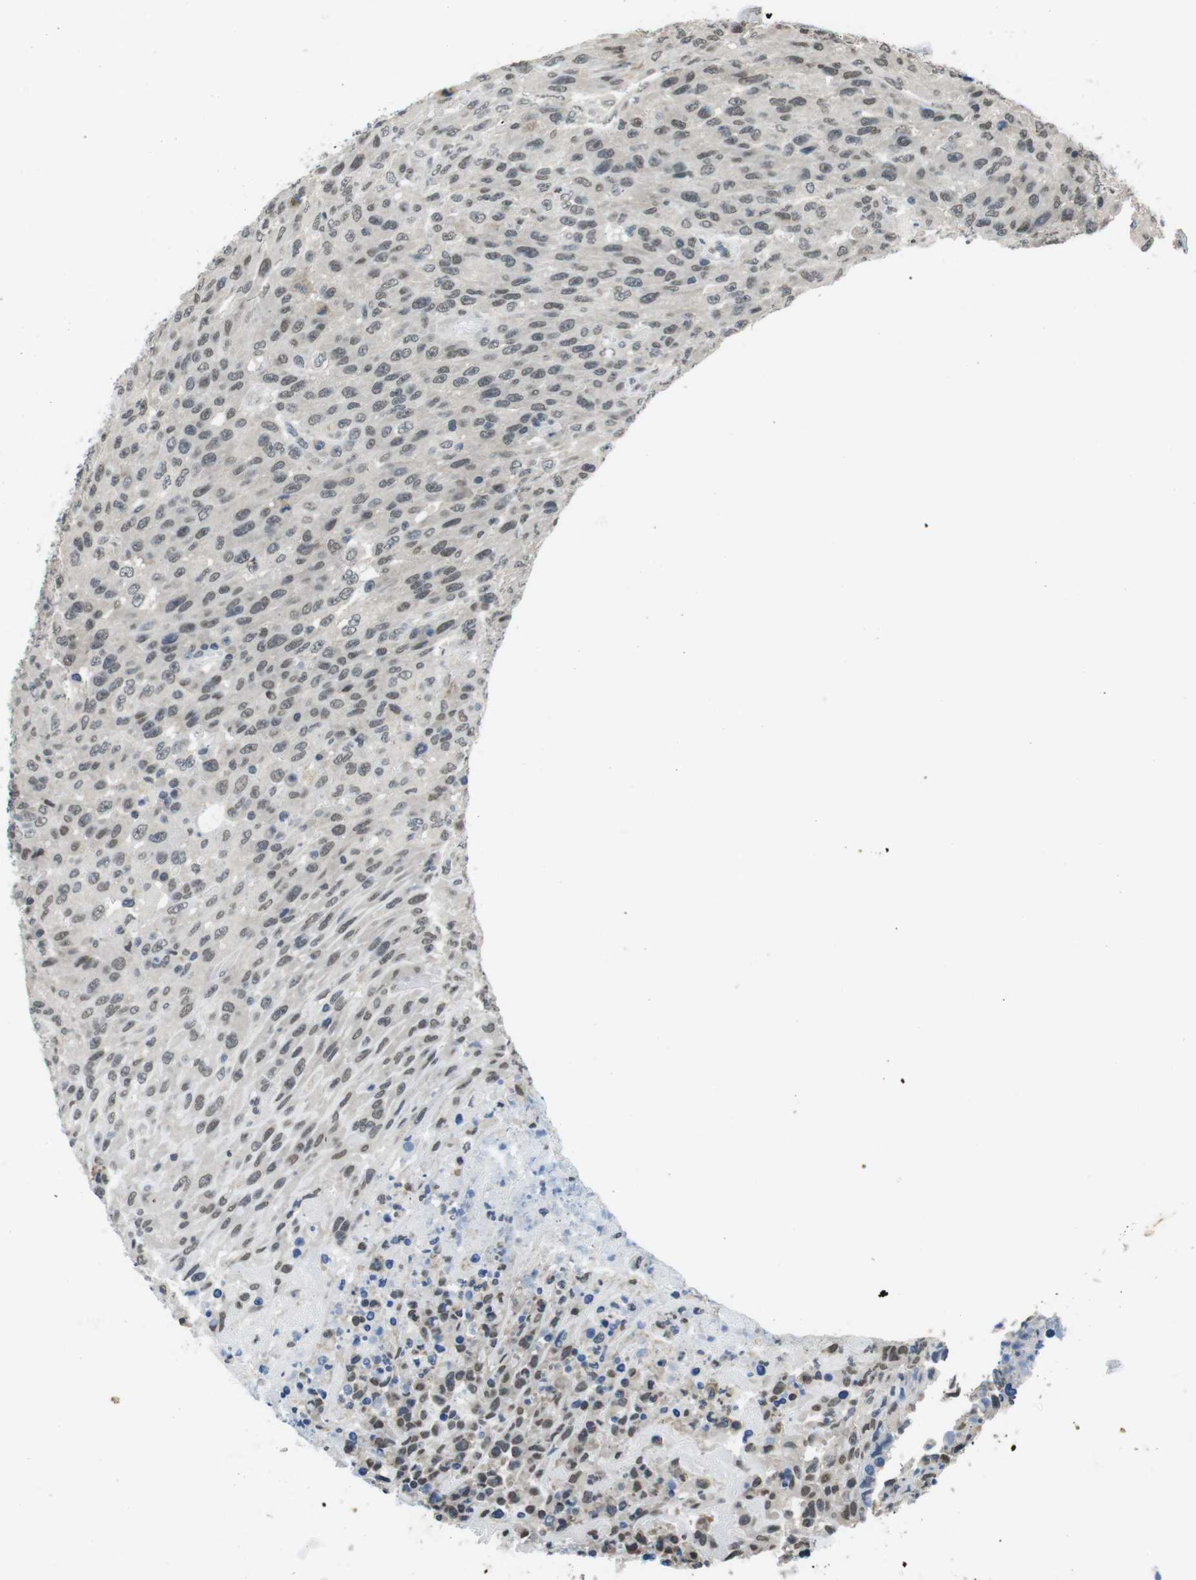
{"staining": {"intensity": "weak", "quantity": "<25%", "location": "nuclear"}, "tissue": "urothelial cancer", "cell_type": "Tumor cells", "image_type": "cancer", "snomed": [{"axis": "morphology", "description": "Urothelial carcinoma, High grade"}, {"axis": "topography", "description": "Urinary bladder"}], "caption": "DAB immunohistochemical staining of human high-grade urothelial carcinoma exhibits no significant staining in tumor cells.", "gene": "NEK4", "patient": {"sex": "male", "age": 66}}